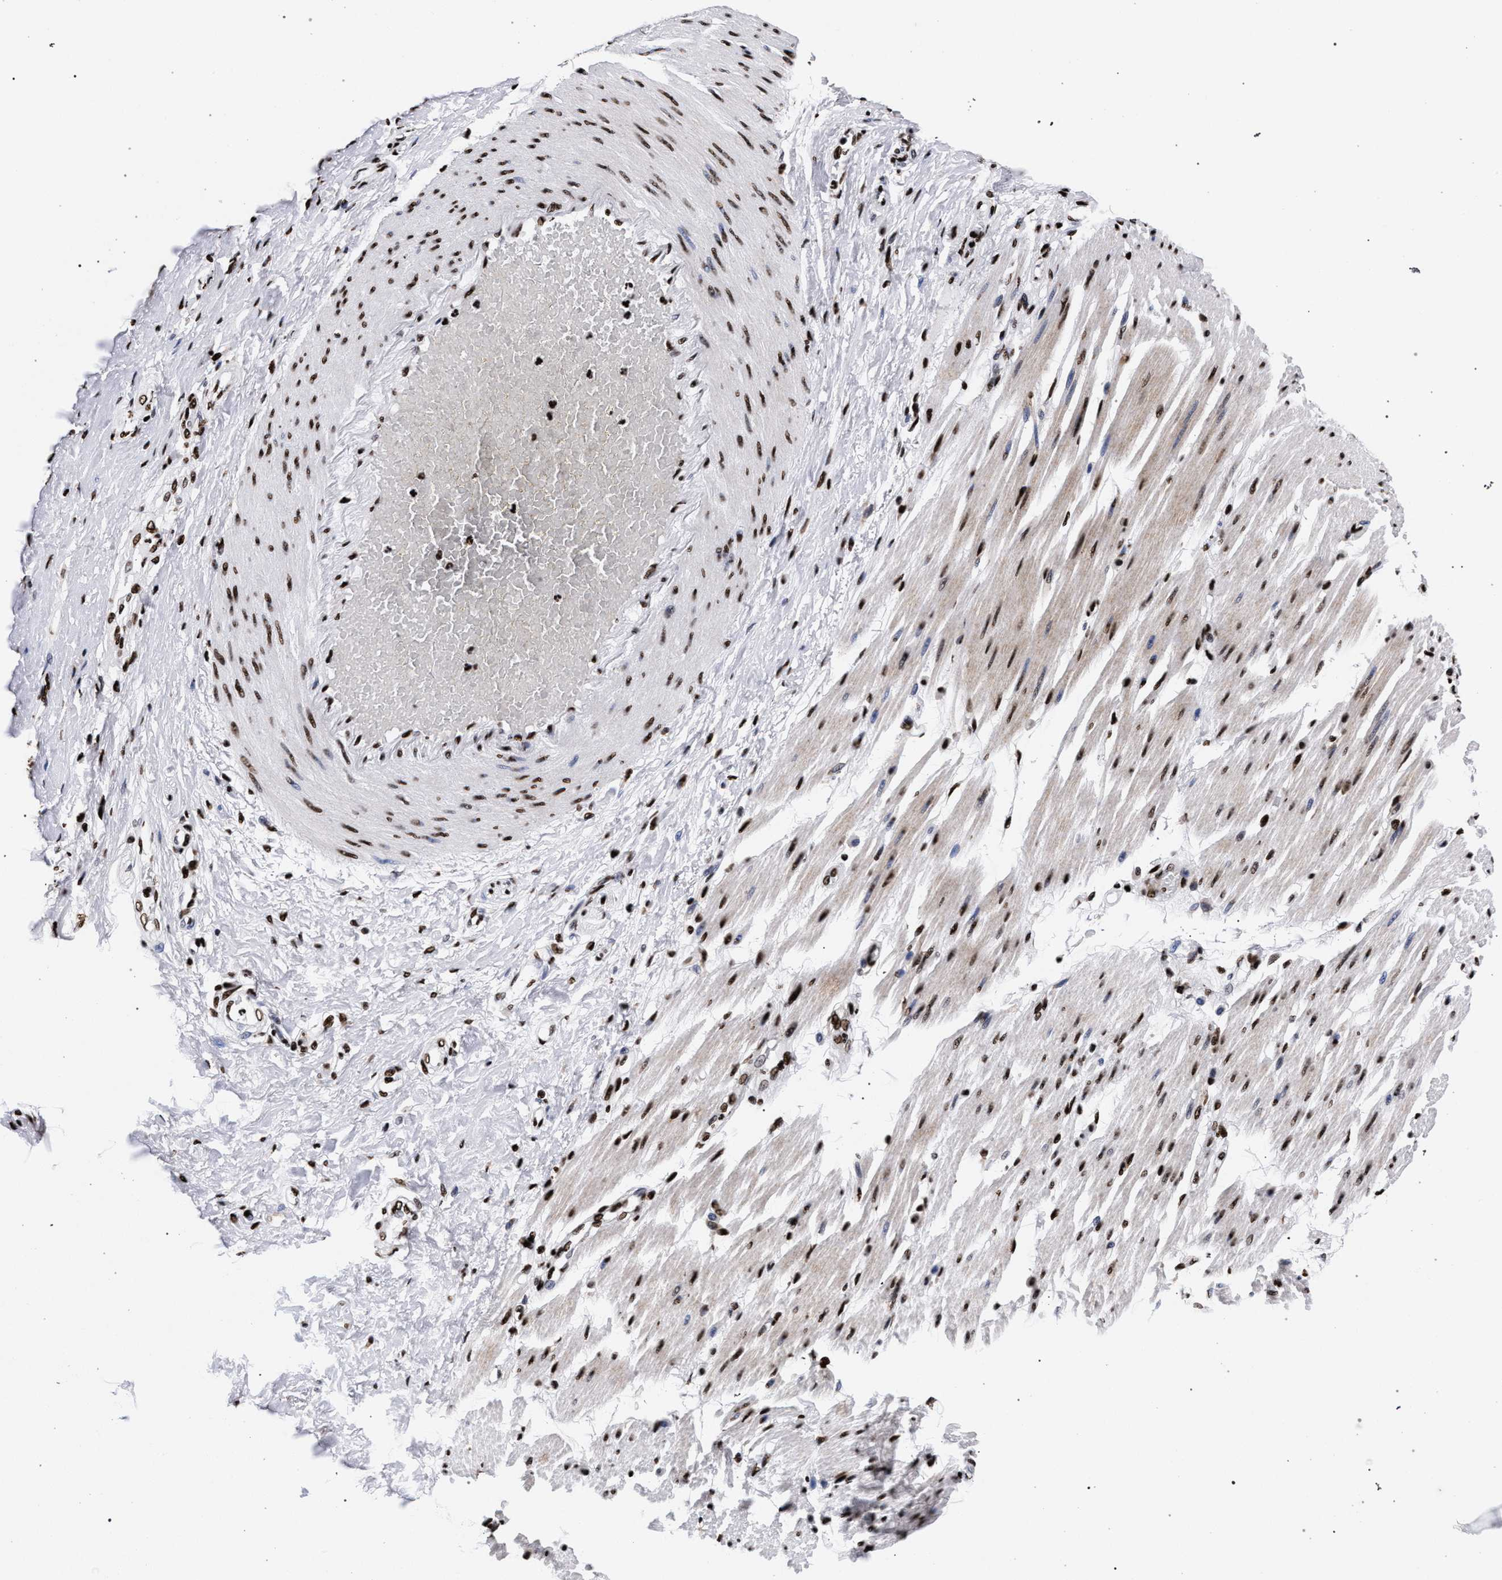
{"staining": {"intensity": "strong", "quantity": ">75%", "location": "nuclear"}, "tissue": "adipose tissue", "cell_type": "Adipocytes", "image_type": "normal", "snomed": [{"axis": "morphology", "description": "Normal tissue, NOS"}, {"axis": "morphology", "description": "Adenocarcinoma, NOS"}, {"axis": "topography", "description": "Esophagus"}], "caption": "Adipose tissue stained for a protein (brown) demonstrates strong nuclear positive expression in about >75% of adipocytes.", "gene": "HNRNPA1", "patient": {"sex": "male", "age": 62}}